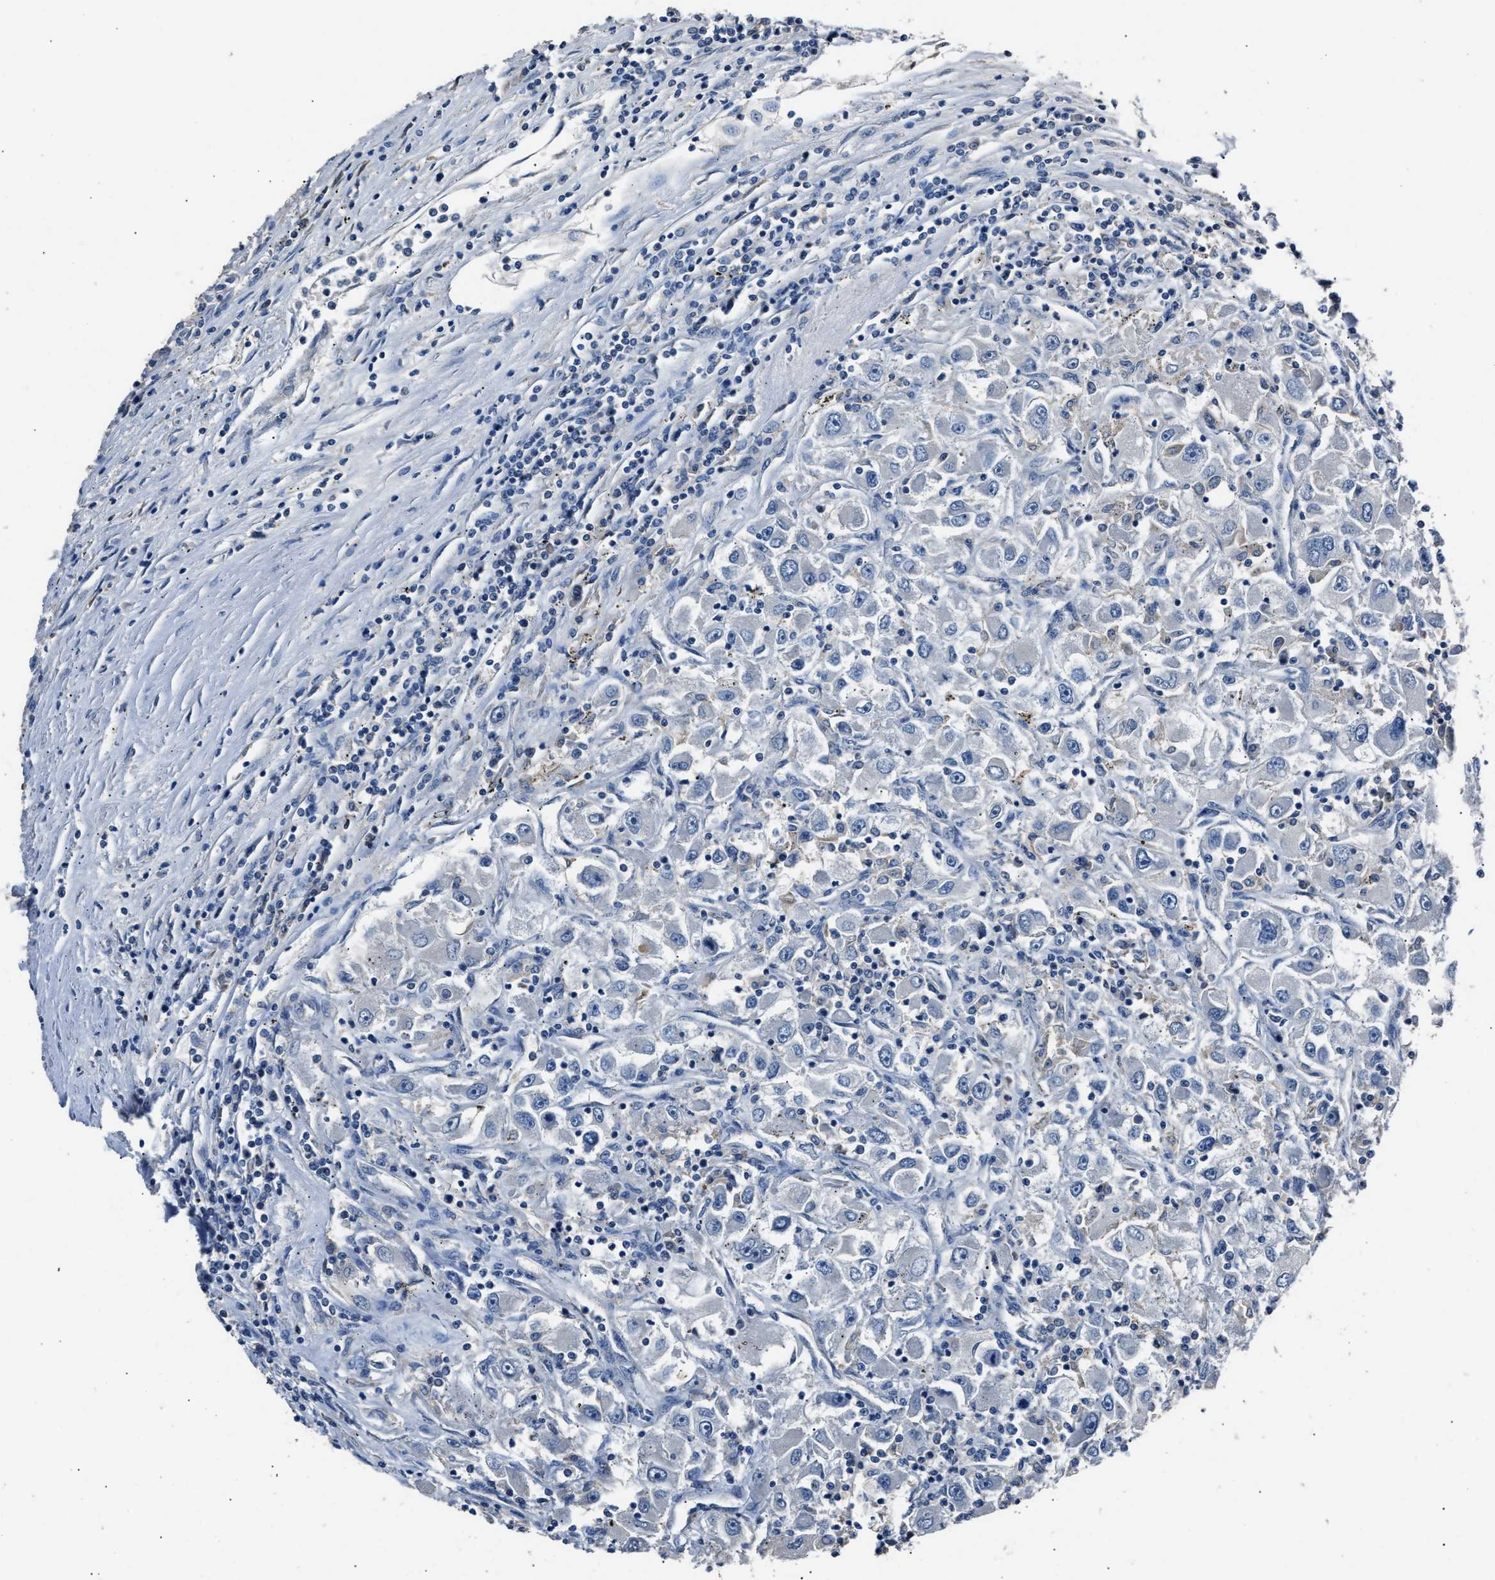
{"staining": {"intensity": "negative", "quantity": "none", "location": "none"}, "tissue": "renal cancer", "cell_type": "Tumor cells", "image_type": "cancer", "snomed": [{"axis": "morphology", "description": "Adenocarcinoma, NOS"}, {"axis": "topography", "description": "Kidney"}], "caption": "High magnification brightfield microscopy of renal cancer (adenocarcinoma) stained with DAB (brown) and counterstained with hematoxylin (blue): tumor cells show no significant staining.", "gene": "DNAJC24", "patient": {"sex": "female", "age": 52}}